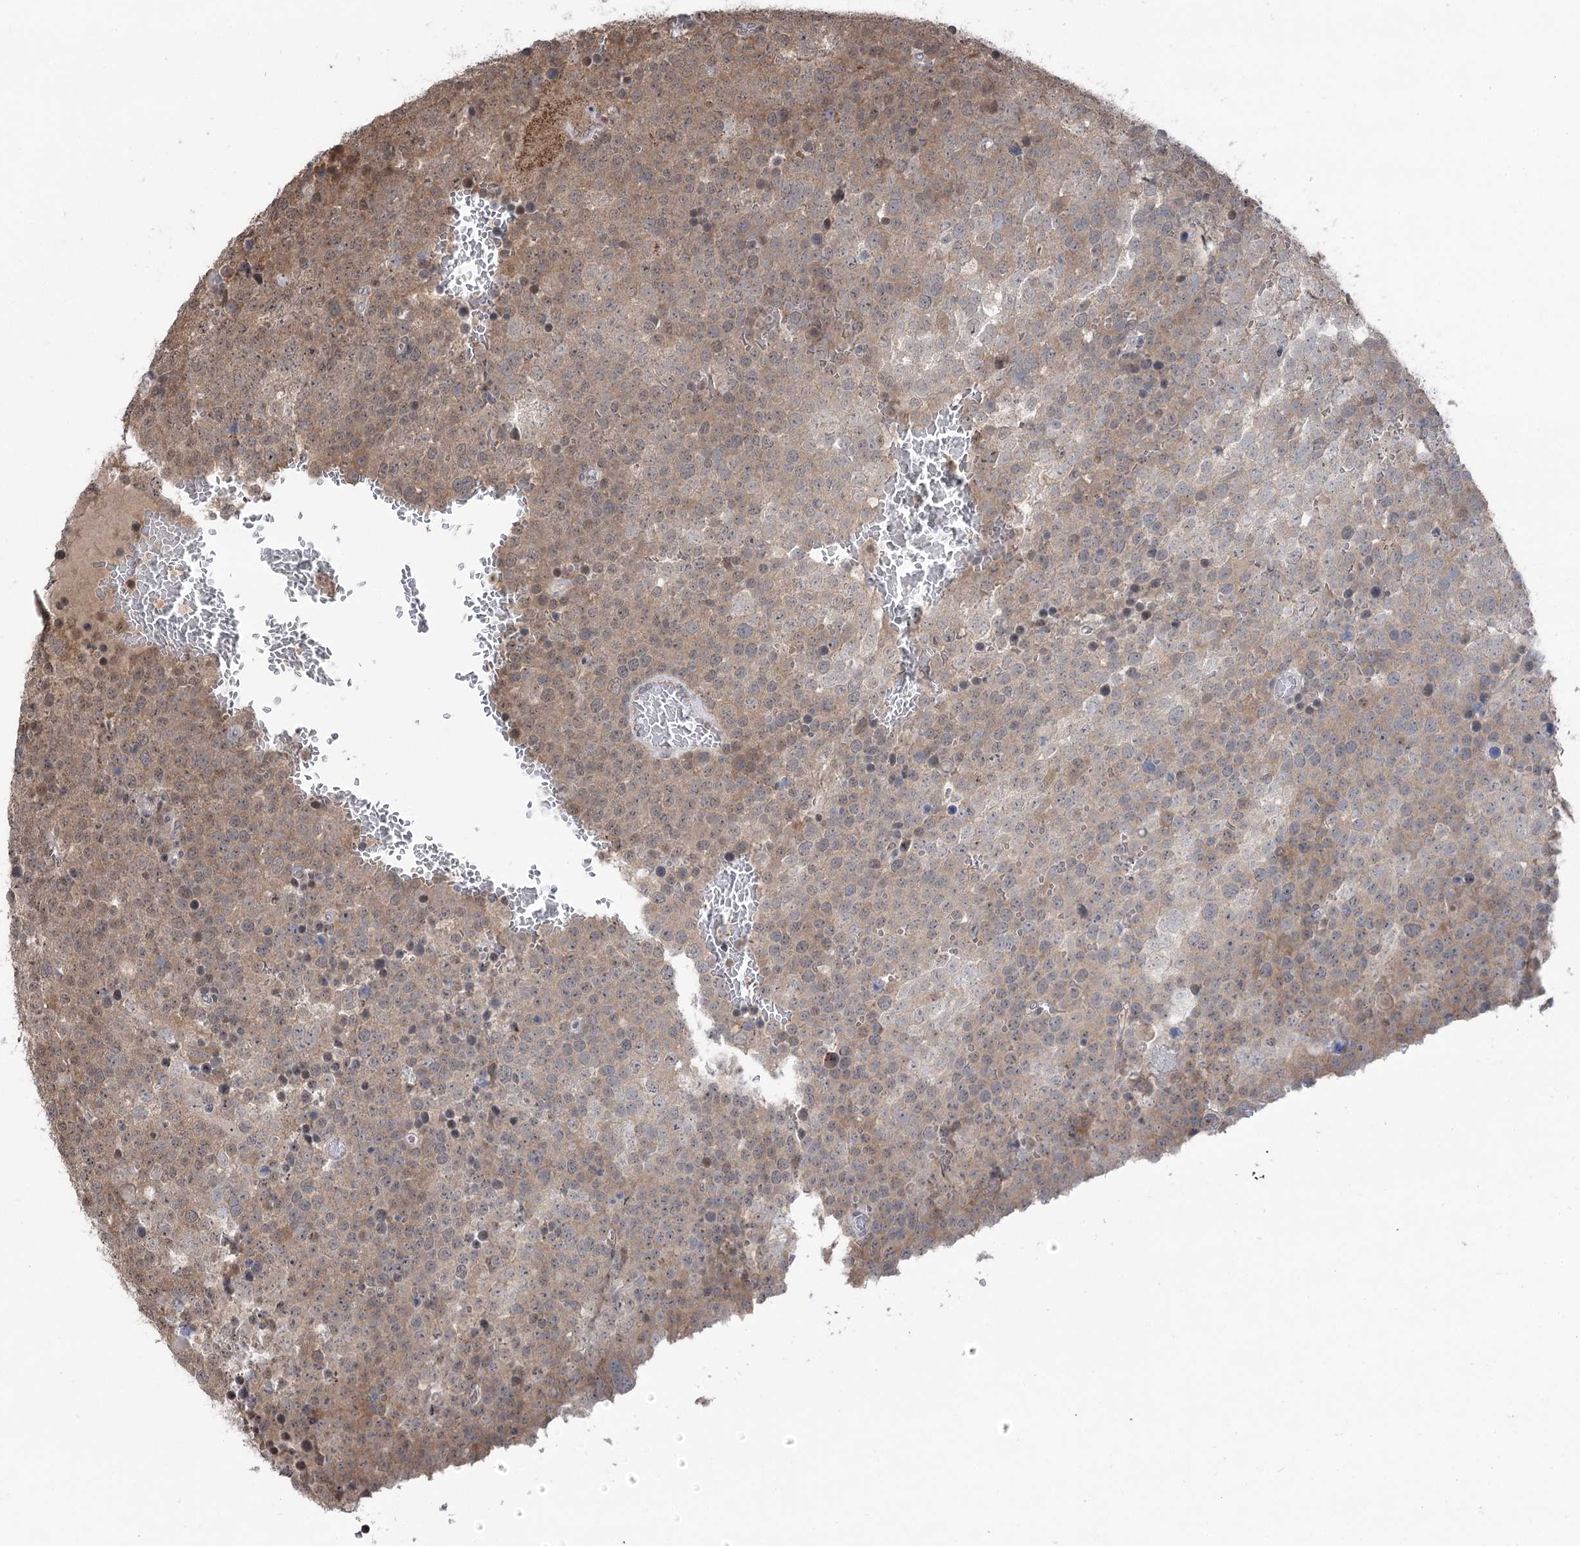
{"staining": {"intensity": "moderate", "quantity": ">75%", "location": "cytoplasmic/membranous,nuclear"}, "tissue": "testis cancer", "cell_type": "Tumor cells", "image_type": "cancer", "snomed": [{"axis": "morphology", "description": "Seminoma, NOS"}, {"axis": "topography", "description": "Testis"}], "caption": "Human seminoma (testis) stained with a brown dye exhibits moderate cytoplasmic/membranous and nuclear positive positivity in approximately >75% of tumor cells.", "gene": "CCSER2", "patient": {"sex": "male", "age": 71}}